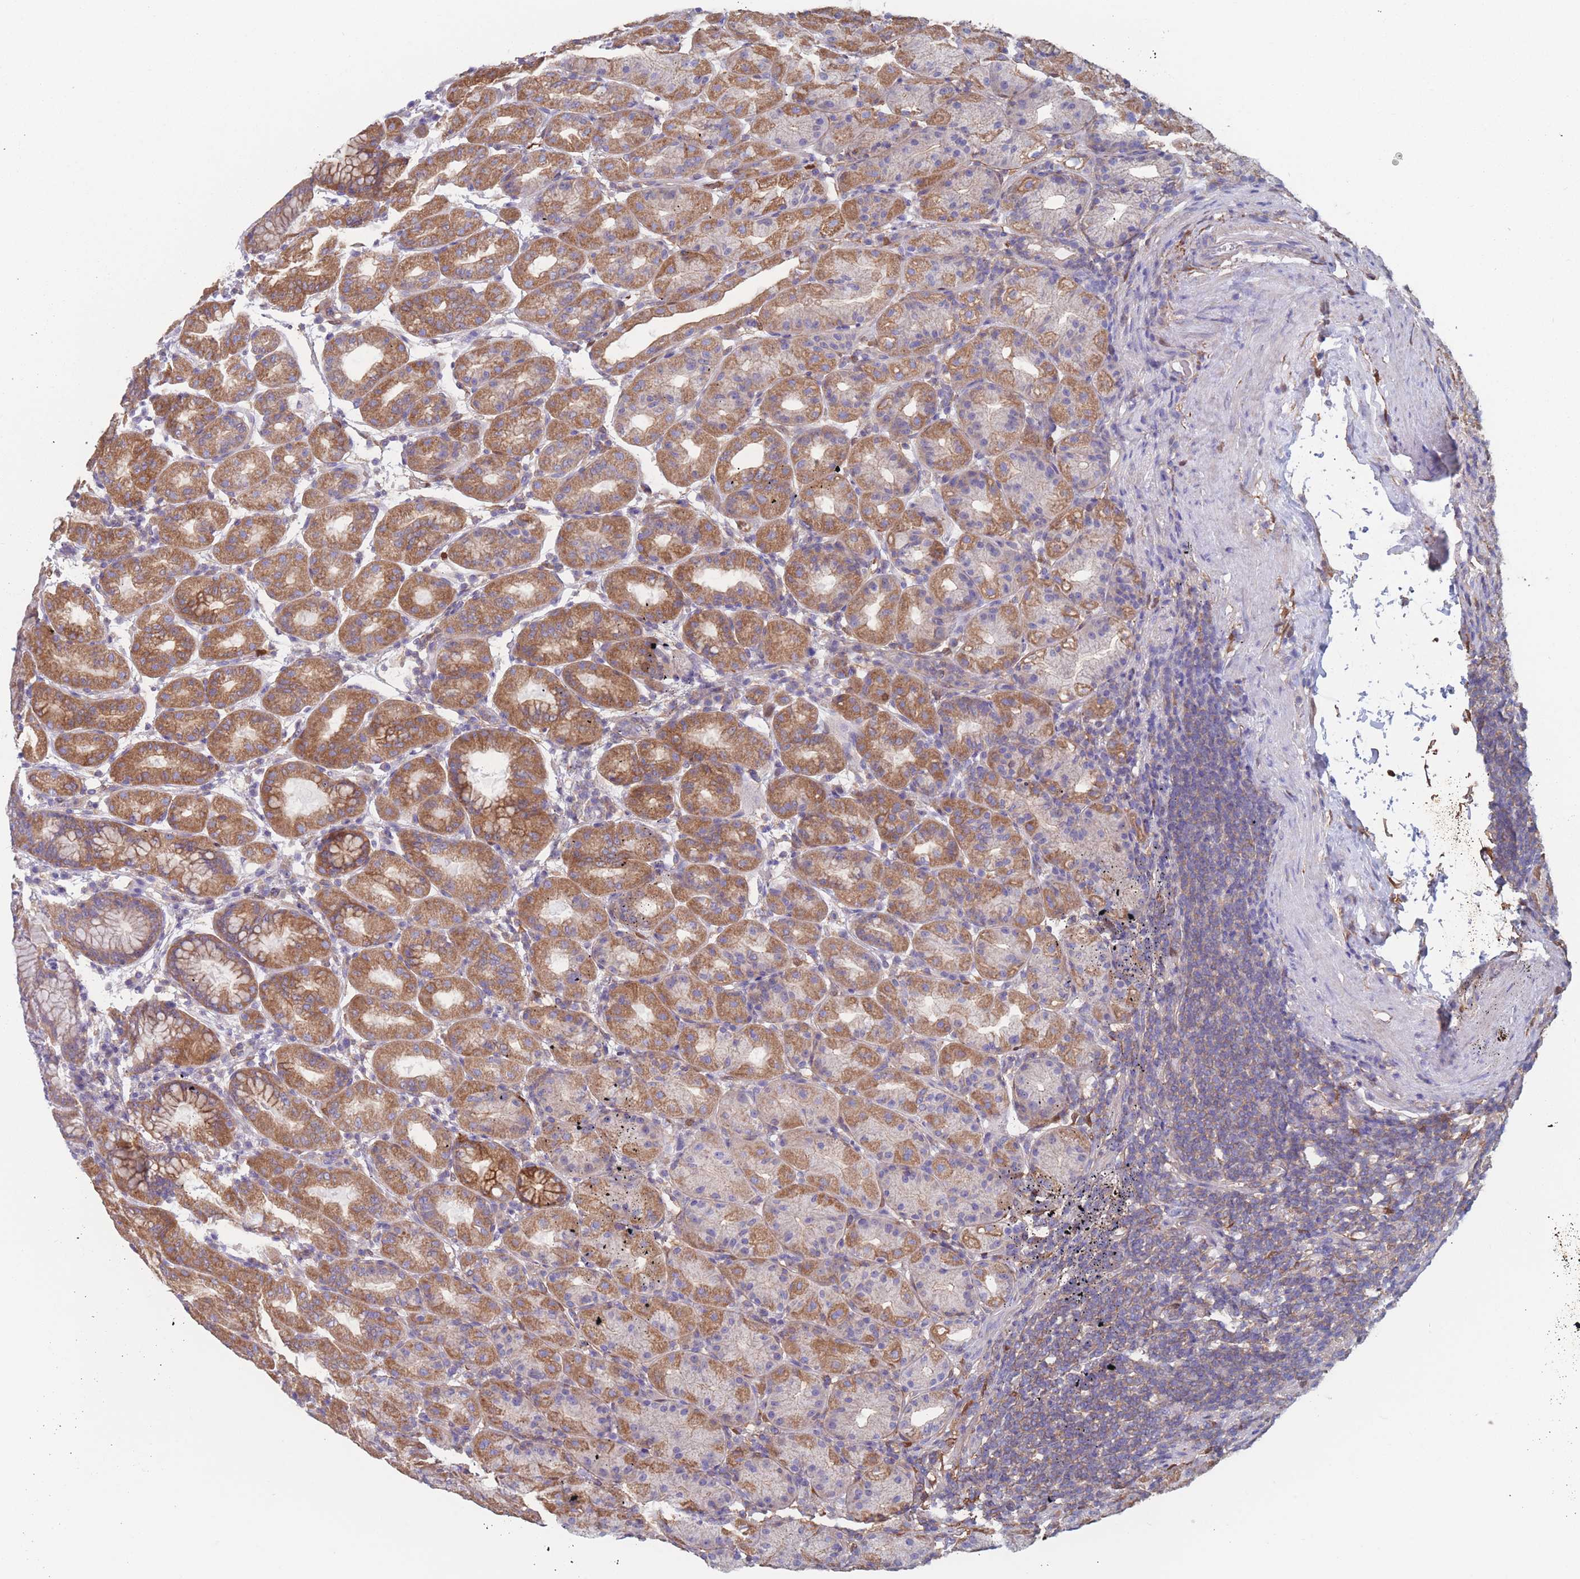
{"staining": {"intensity": "moderate", "quantity": "25%-75%", "location": "cytoplasmic/membranous"}, "tissue": "stomach", "cell_type": "Glandular cells", "image_type": "normal", "snomed": [{"axis": "morphology", "description": "Normal tissue, NOS"}, {"axis": "topography", "description": "Stomach"}], "caption": "IHC image of benign human stomach stained for a protein (brown), which shows medium levels of moderate cytoplasmic/membranous staining in approximately 25%-75% of glandular cells.", "gene": "ADH1A", "patient": {"sex": "female", "age": 79}}